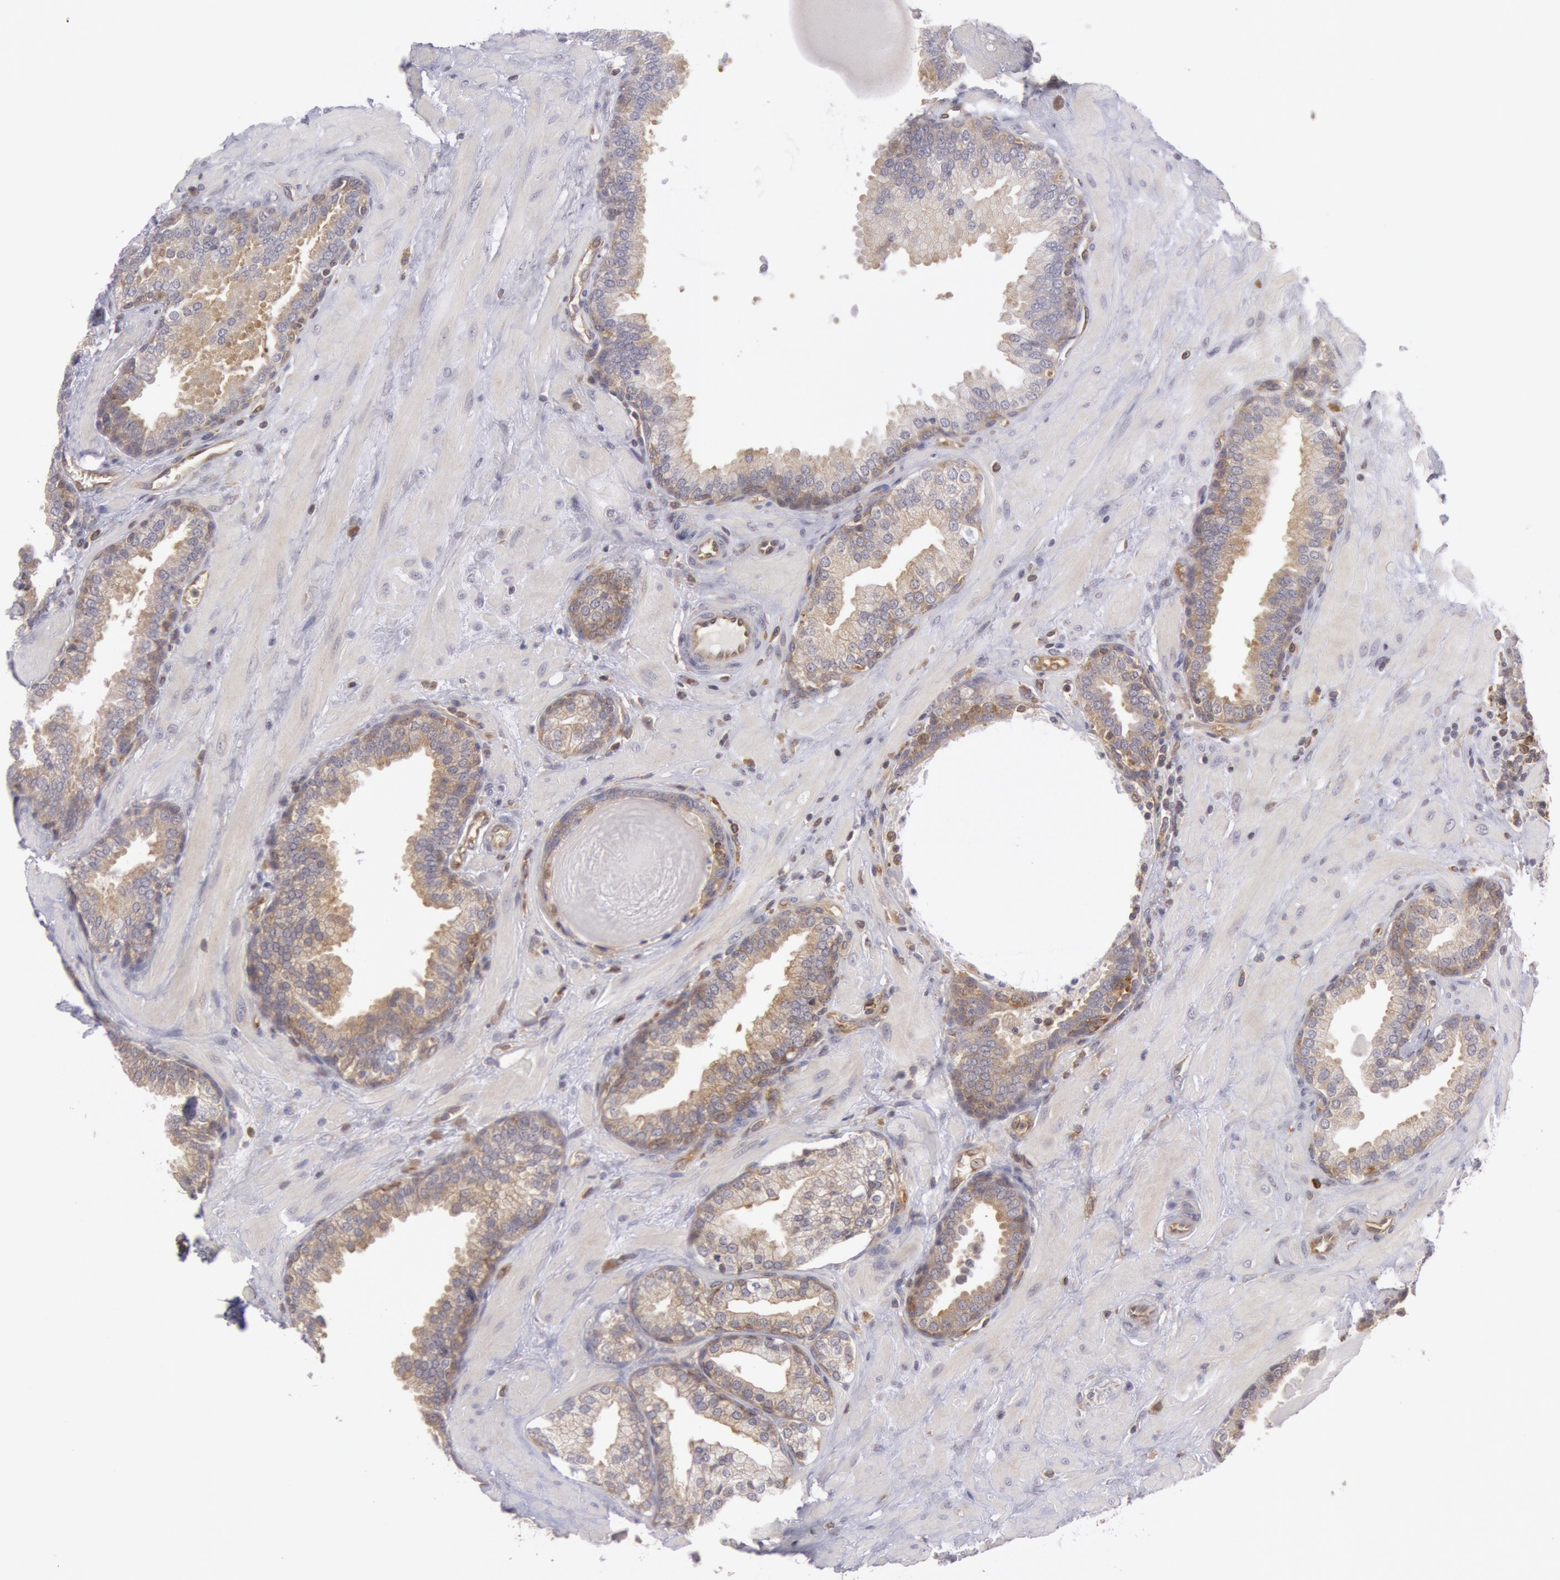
{"staining": {"intensity": "weak", "quantity": ">75%", "location": "cytoplasmic/membranous"}, "tissue": "prostate", "cell_type": "Glandular cells", "image_type": "normal", "snomed": [{"axis": "morphology", "description": "Normal tissue, NOS"}, {"axis": "topography", "description": "Prostate"}], "caption": "This micrograph shows normal prostate stained with immunohistochemistry (IHC) to label a protein in brown. The cytoplasmic/membranous of glandular cells show weak positivity for the protein. Nuclei are counter-stained blue.", "gene": "IKBKB", "patient": {"sex": "male", "age": 51}}